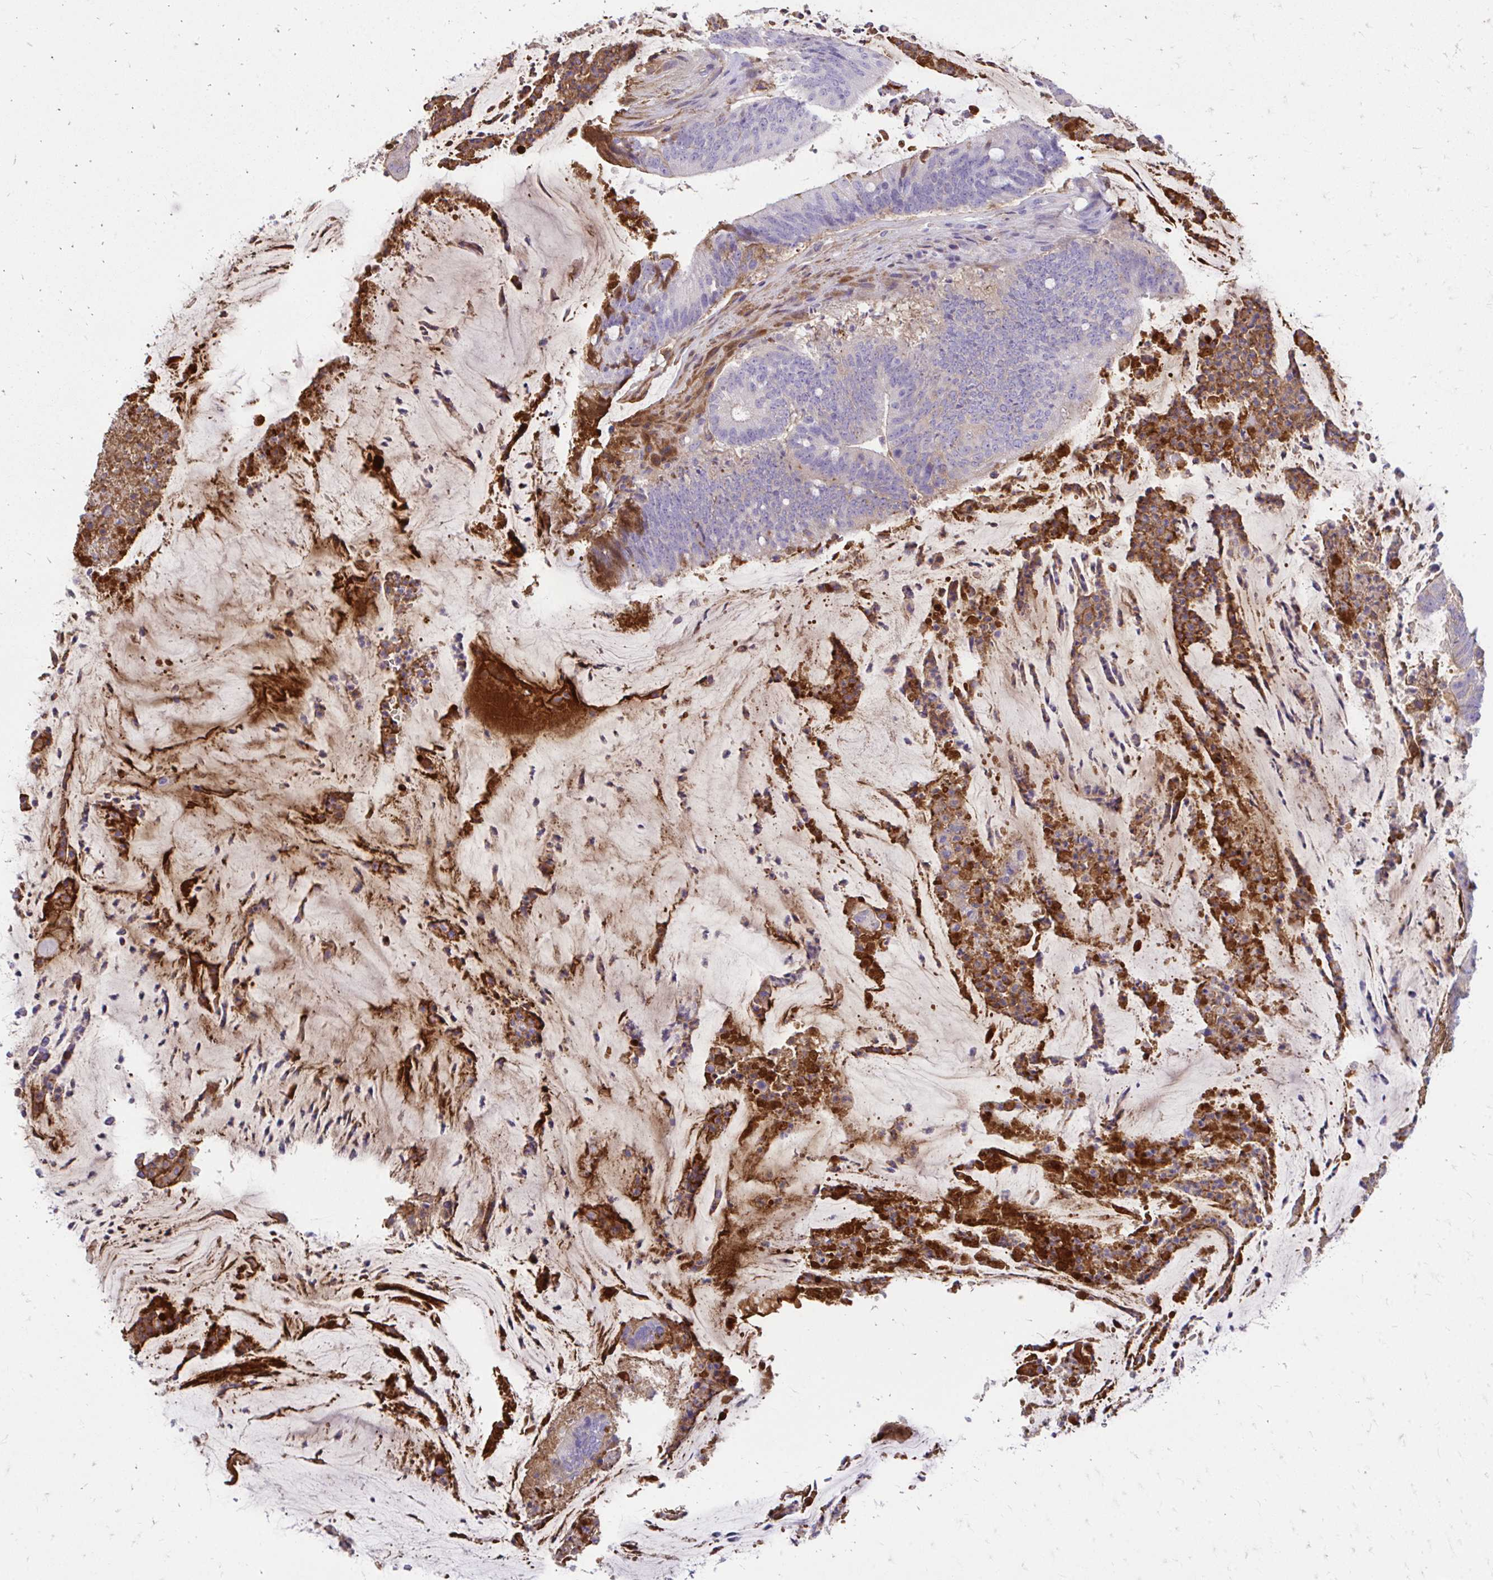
{"staining": {"intensity": "negative", "quantity": "none", "location": "none"}, "tissue": "colorectal cancer", "cell_type": "Tumor cells", "image_type": "cancer", "snomed": [{"axis": "morphology", "description": "Adenocarcinoma, NOS"}, {"axis": "topography", "description": "Colon"}], "caption": "Adenocarcinoma (colorectal) was stained to show a protein in brown. There is no significant expression in tumor cells. (DAB (3,3'-diaminobenzidine) immunohistochemistry visualized using brightfield microscopy, high magnification).", "gene": "CFH", "patient": {"sex": "female", "age": 43}}